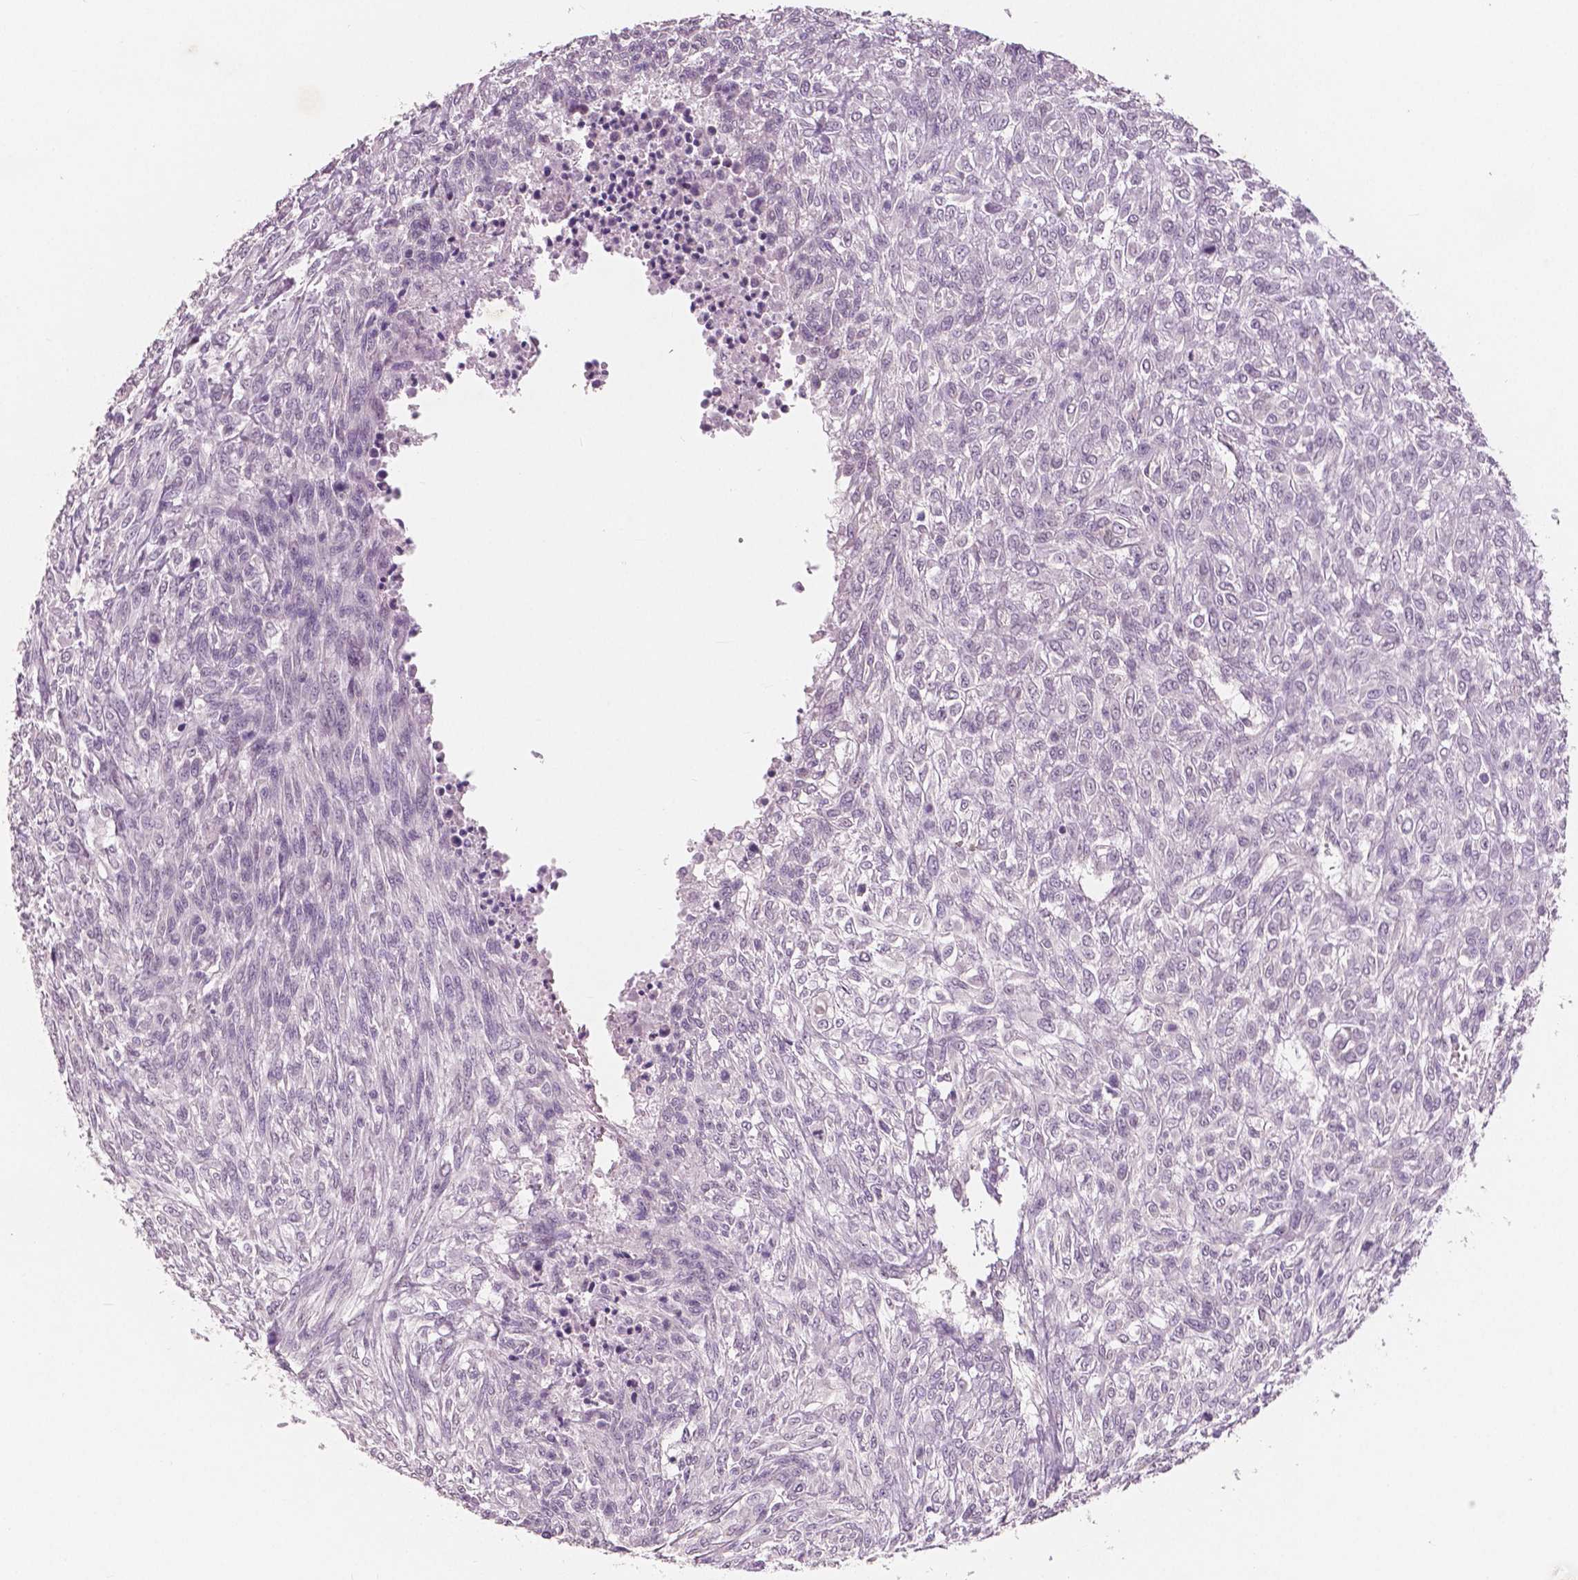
{"staining": {"intensity": "negative", "quantity": "none", "location": "none"}, "tissue": "renal cancer", "cell_type": "Tumor cells", "image_type": "cancer", "snomed": [{"axis": "morphology", "description": "Adenocarcinoma, NOS"}, {"axis": "topography", "description": "Kidney"}], "caption": "This is an immunohistochemistry (IHC) photomicrograph of renal cancer (adenocarcinoma). There is no staining in tumor cells.", "gene": "RNASE7", "patient": {"sex": "male", "age": 58}}